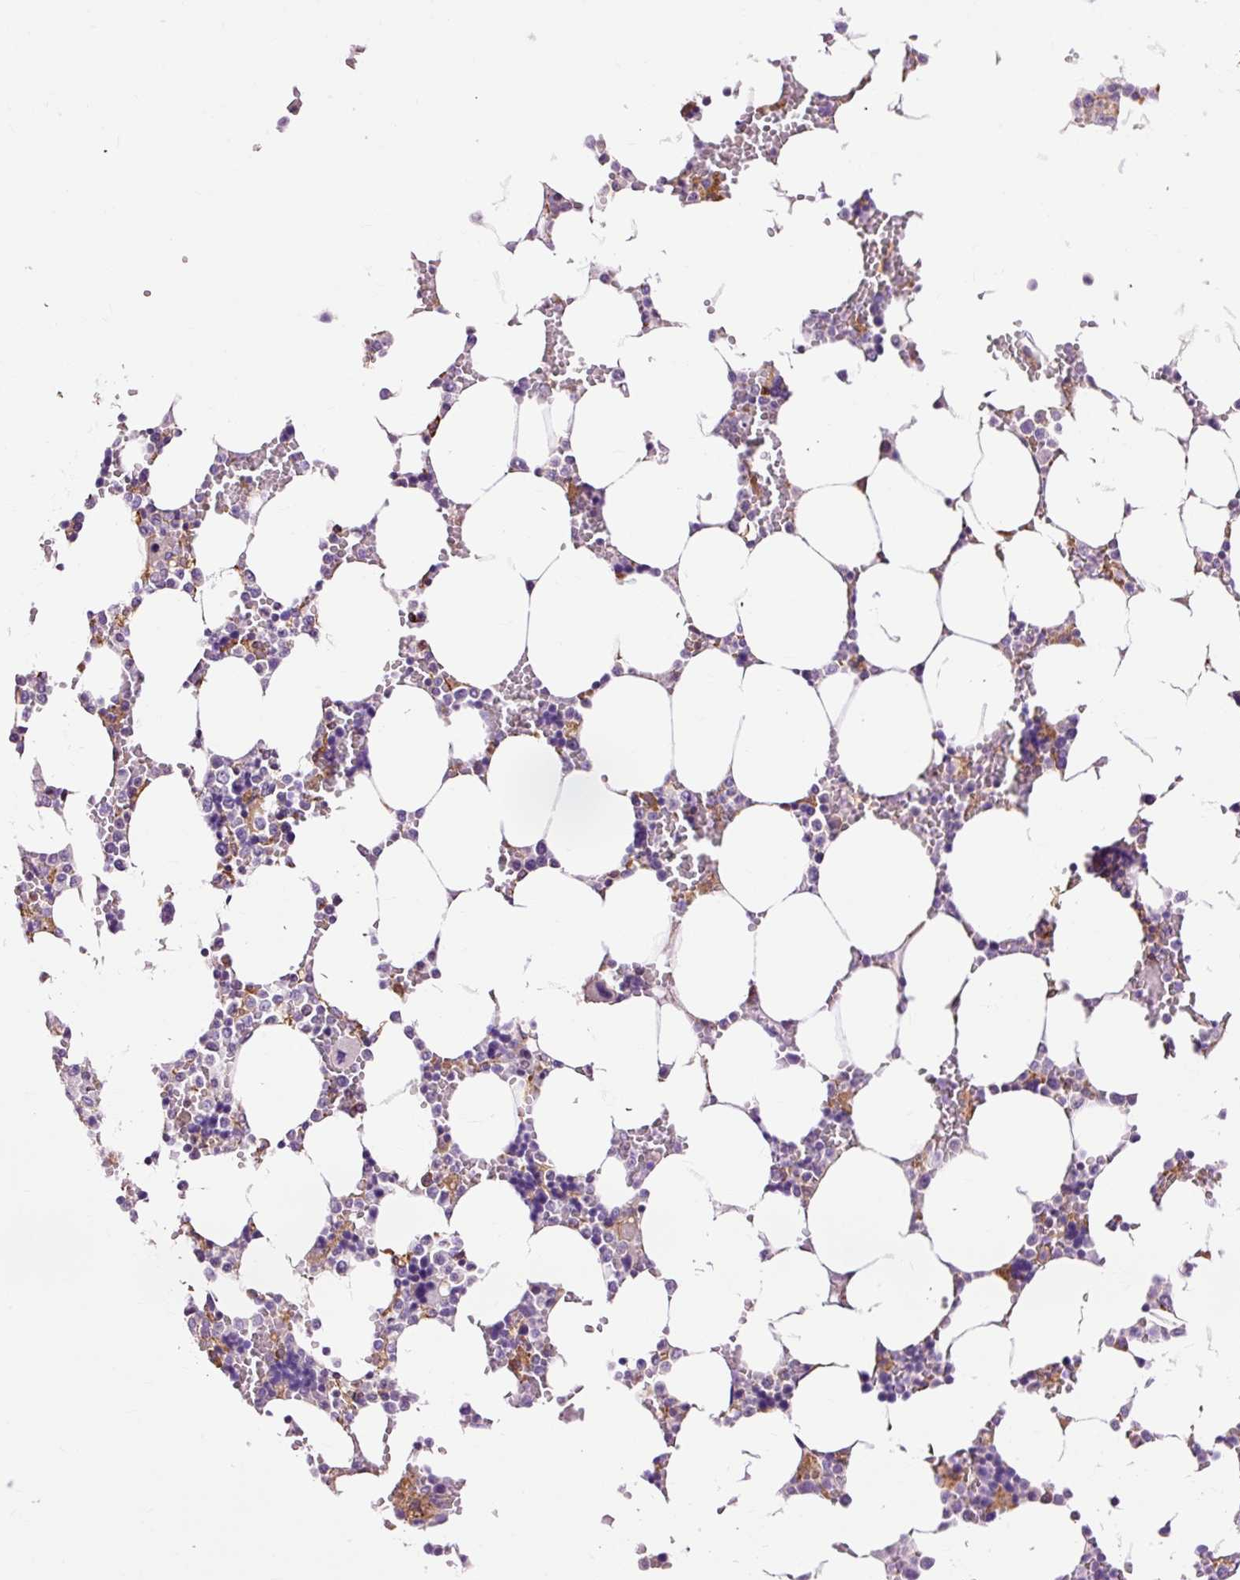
{"staining": {"intensity": "moderate", "quantity": "<25%", "location": "cytoplasmic/membranous"}, "tissue": "bone marrow", "cell_type": "Hematopoietic cells", "image_type": "normal", "snomed": [{"axis": "morphology", "description": "Normal tissue, NOS"}, {"axis": "topography", "description": "Bone marrow"}], "caption": "Moderate cytoplasmic/membranous expression for a protein is identified in approximately <25% of hematopoietic cells of normal bone marrow using immunohistochemistry.", "gene": "LY86", "patient": {"sex": "male", "age": 64}}